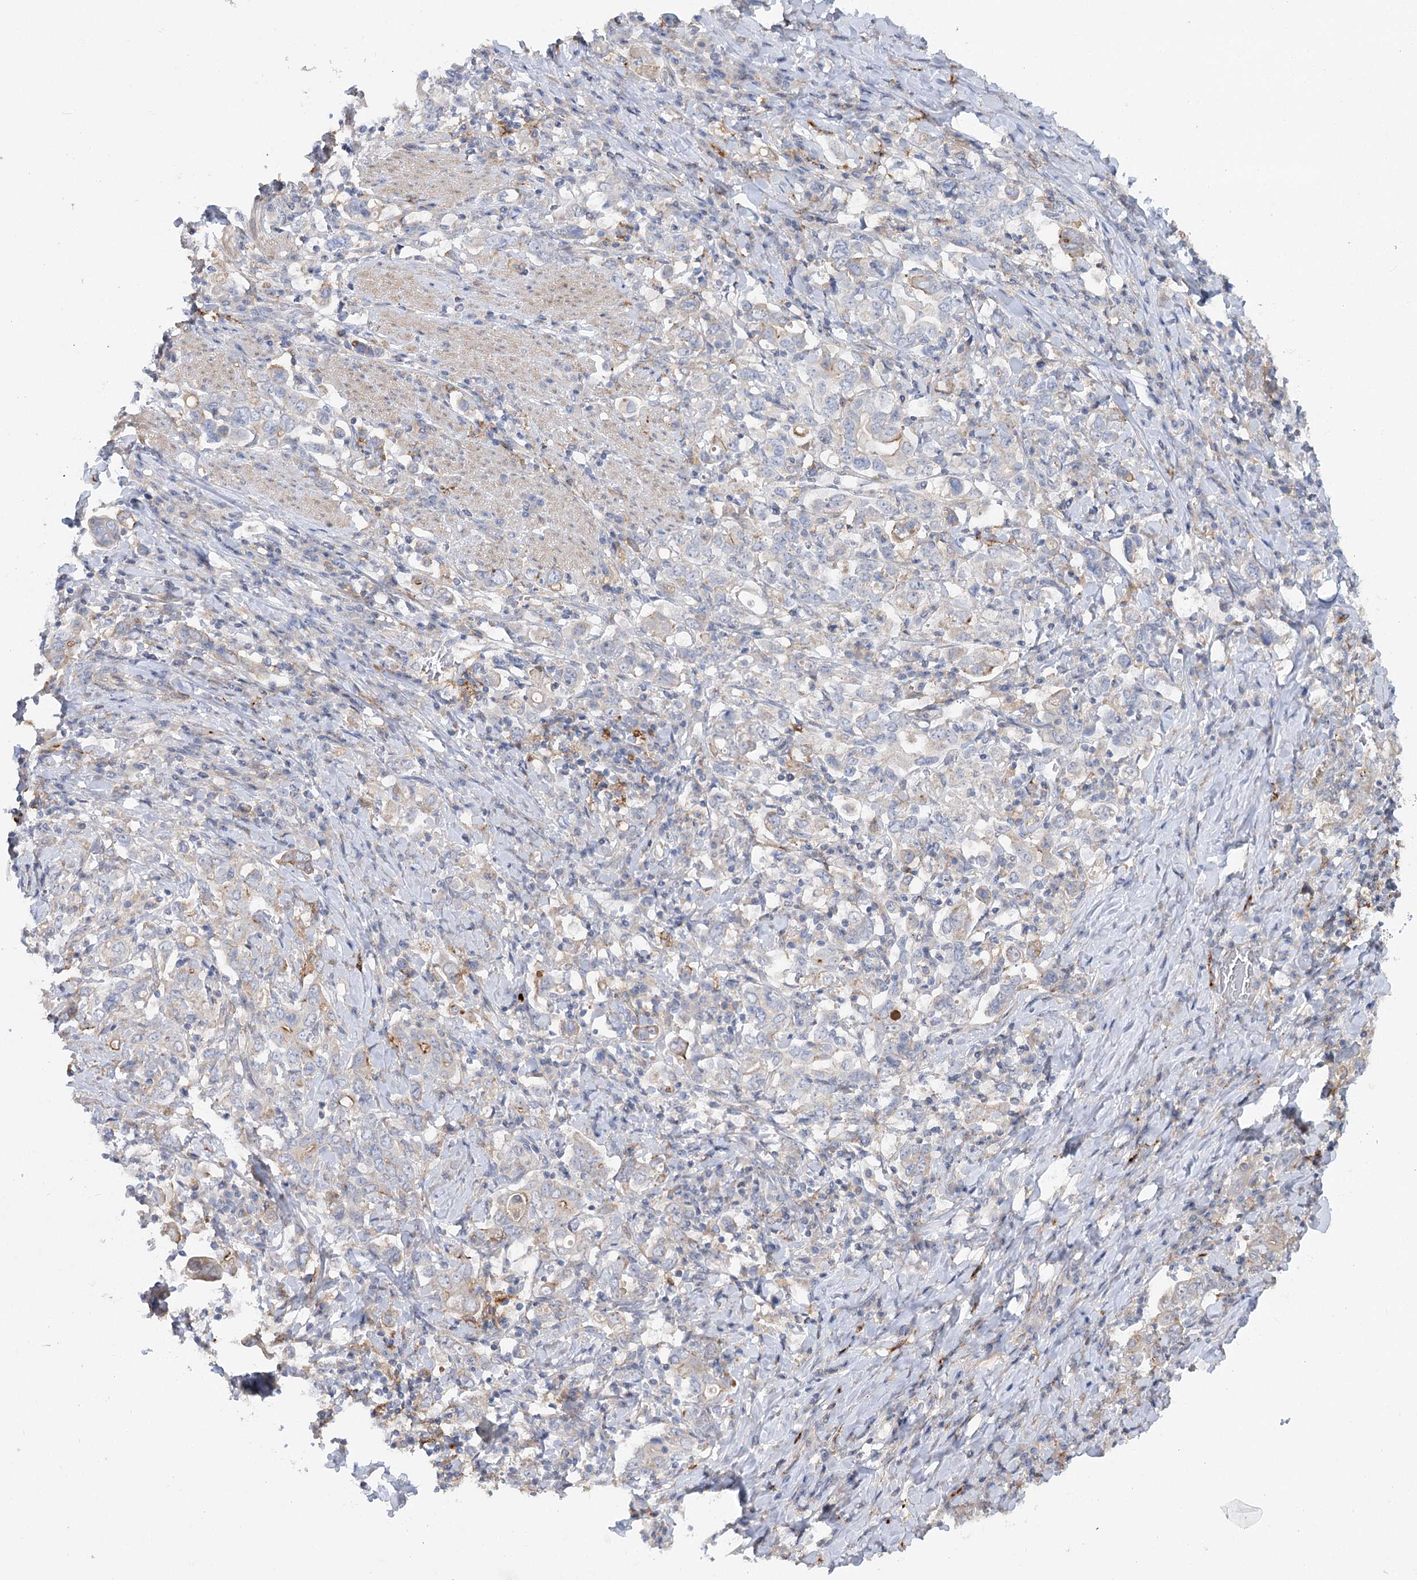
{"staining": {"intensity": "moderate", "quantity": "<25%", "location": "cytoplasmic/membranous"}, "tissue": "stomach cancer", "cell_type": "Tumor cells", "image_type": "cancer", "snomed": [{"axis": "morphology", "description": "Adenocarcinoma, NOS"}, {"axis": "topography", "description": "Stomach, upper"}], "caption": "A micrograph showing moderate cytoplasmic/membranous expression in approximately <25% of tumor cells in stomach adenocarcinoma, as visualized by brown immunohistochemical staining.", "gene": "SCN11A", "patient": {"sex": "male", "age": 62}}